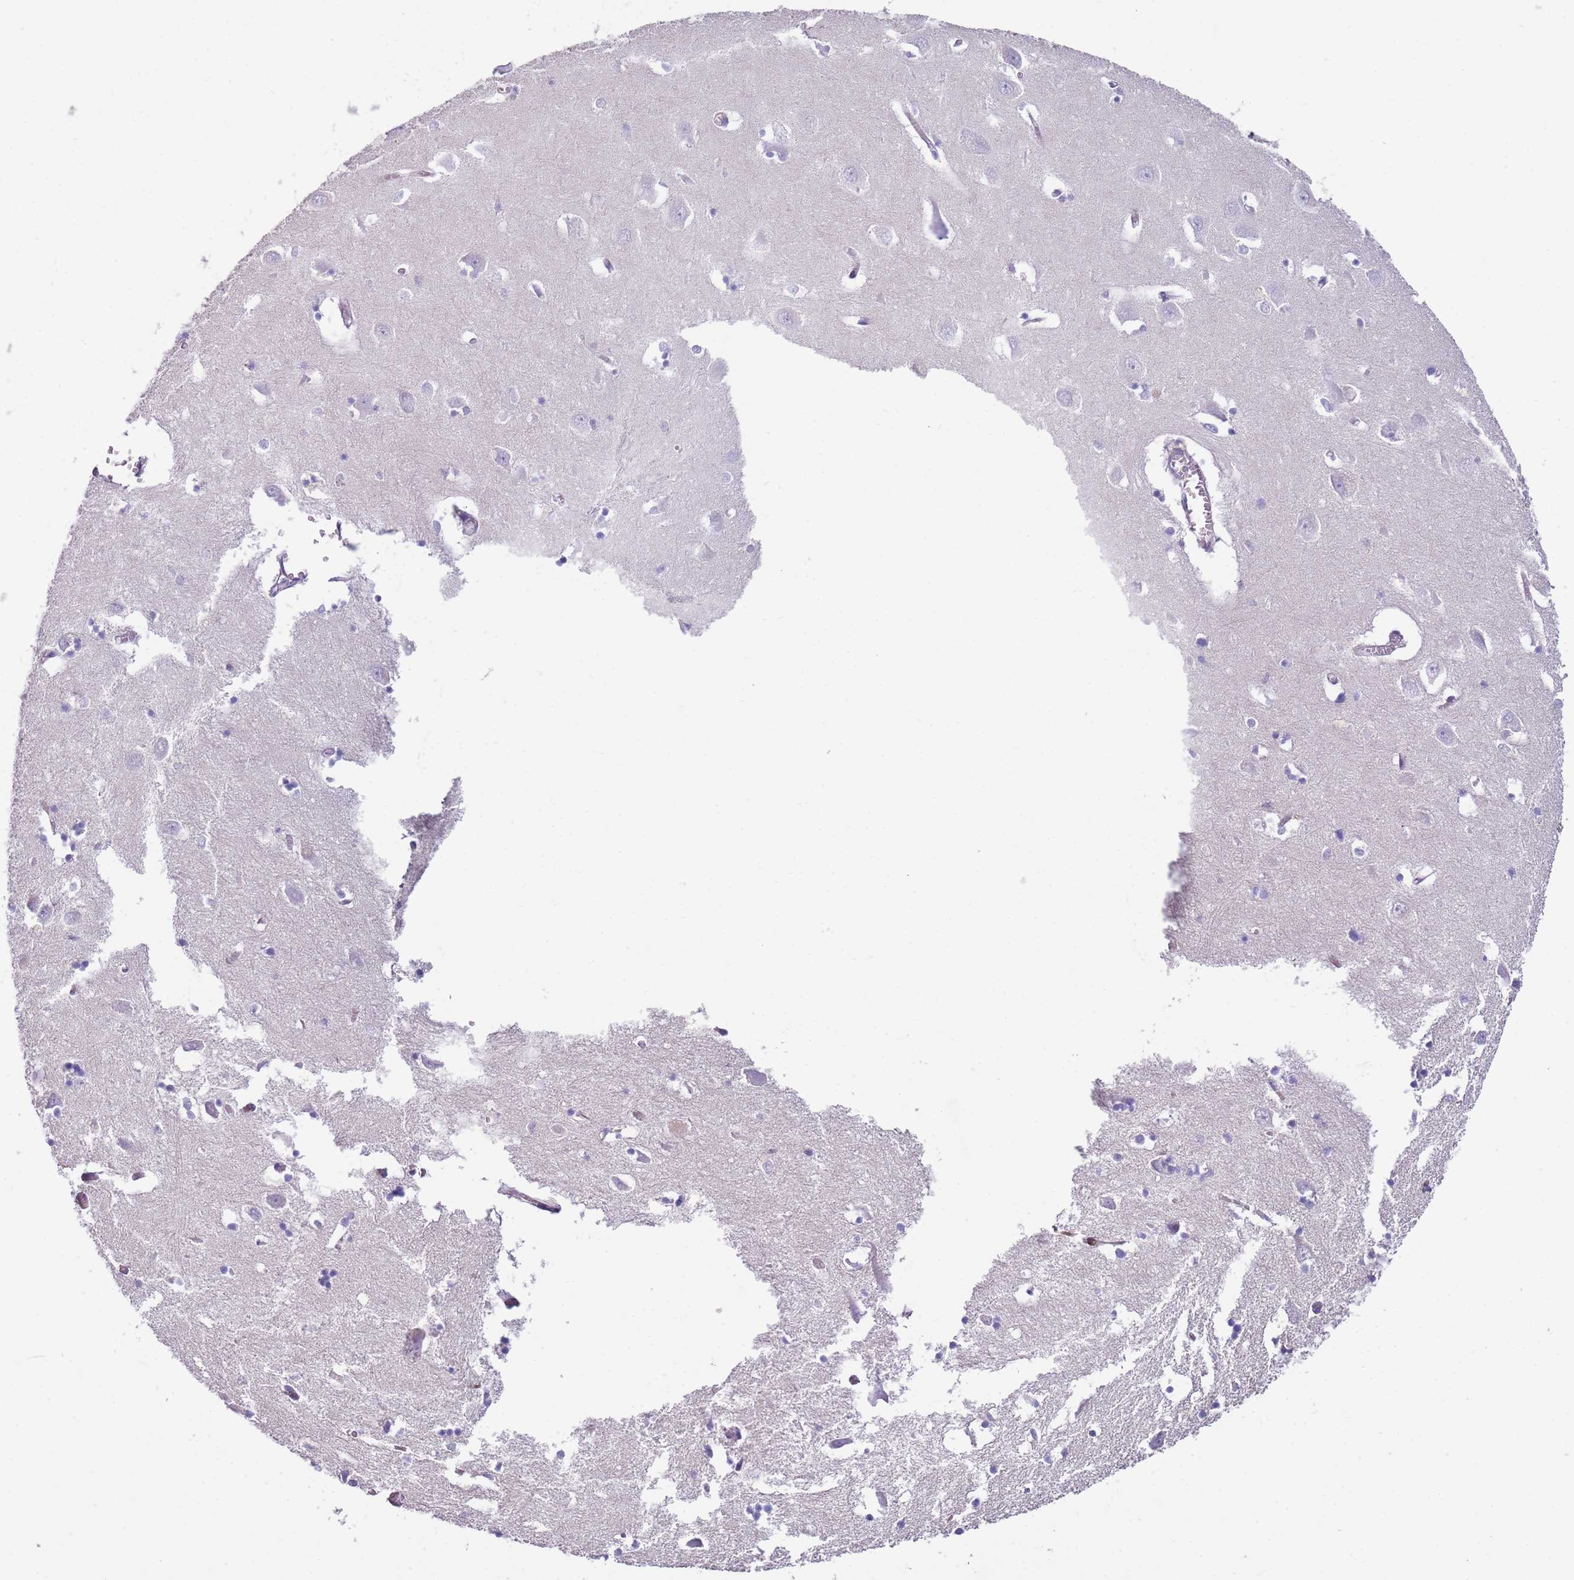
{"staining": {"intensity": "negative", "quantity": "none", "location": "none"}, "tissue": "hippocampus", "cell_type": "Glial cells", "image_type": "normal", "snomed": [{"axis": "morphology", "description": "Normal tissue, NOS"}, {"axis": "topography", "description": "Hippocampus"}], "caption": "Immunohistochemical staining of unremarkable hippocampus reveals no significant positivity in glial cells. The staining was performed using DAB to visualize the protein expression in brown, while the nuclei were stained in blue with hematoxylin (Magnification: 20x).", "gene": "FPR1", "patient": {"sex": "male", "age": 70}}